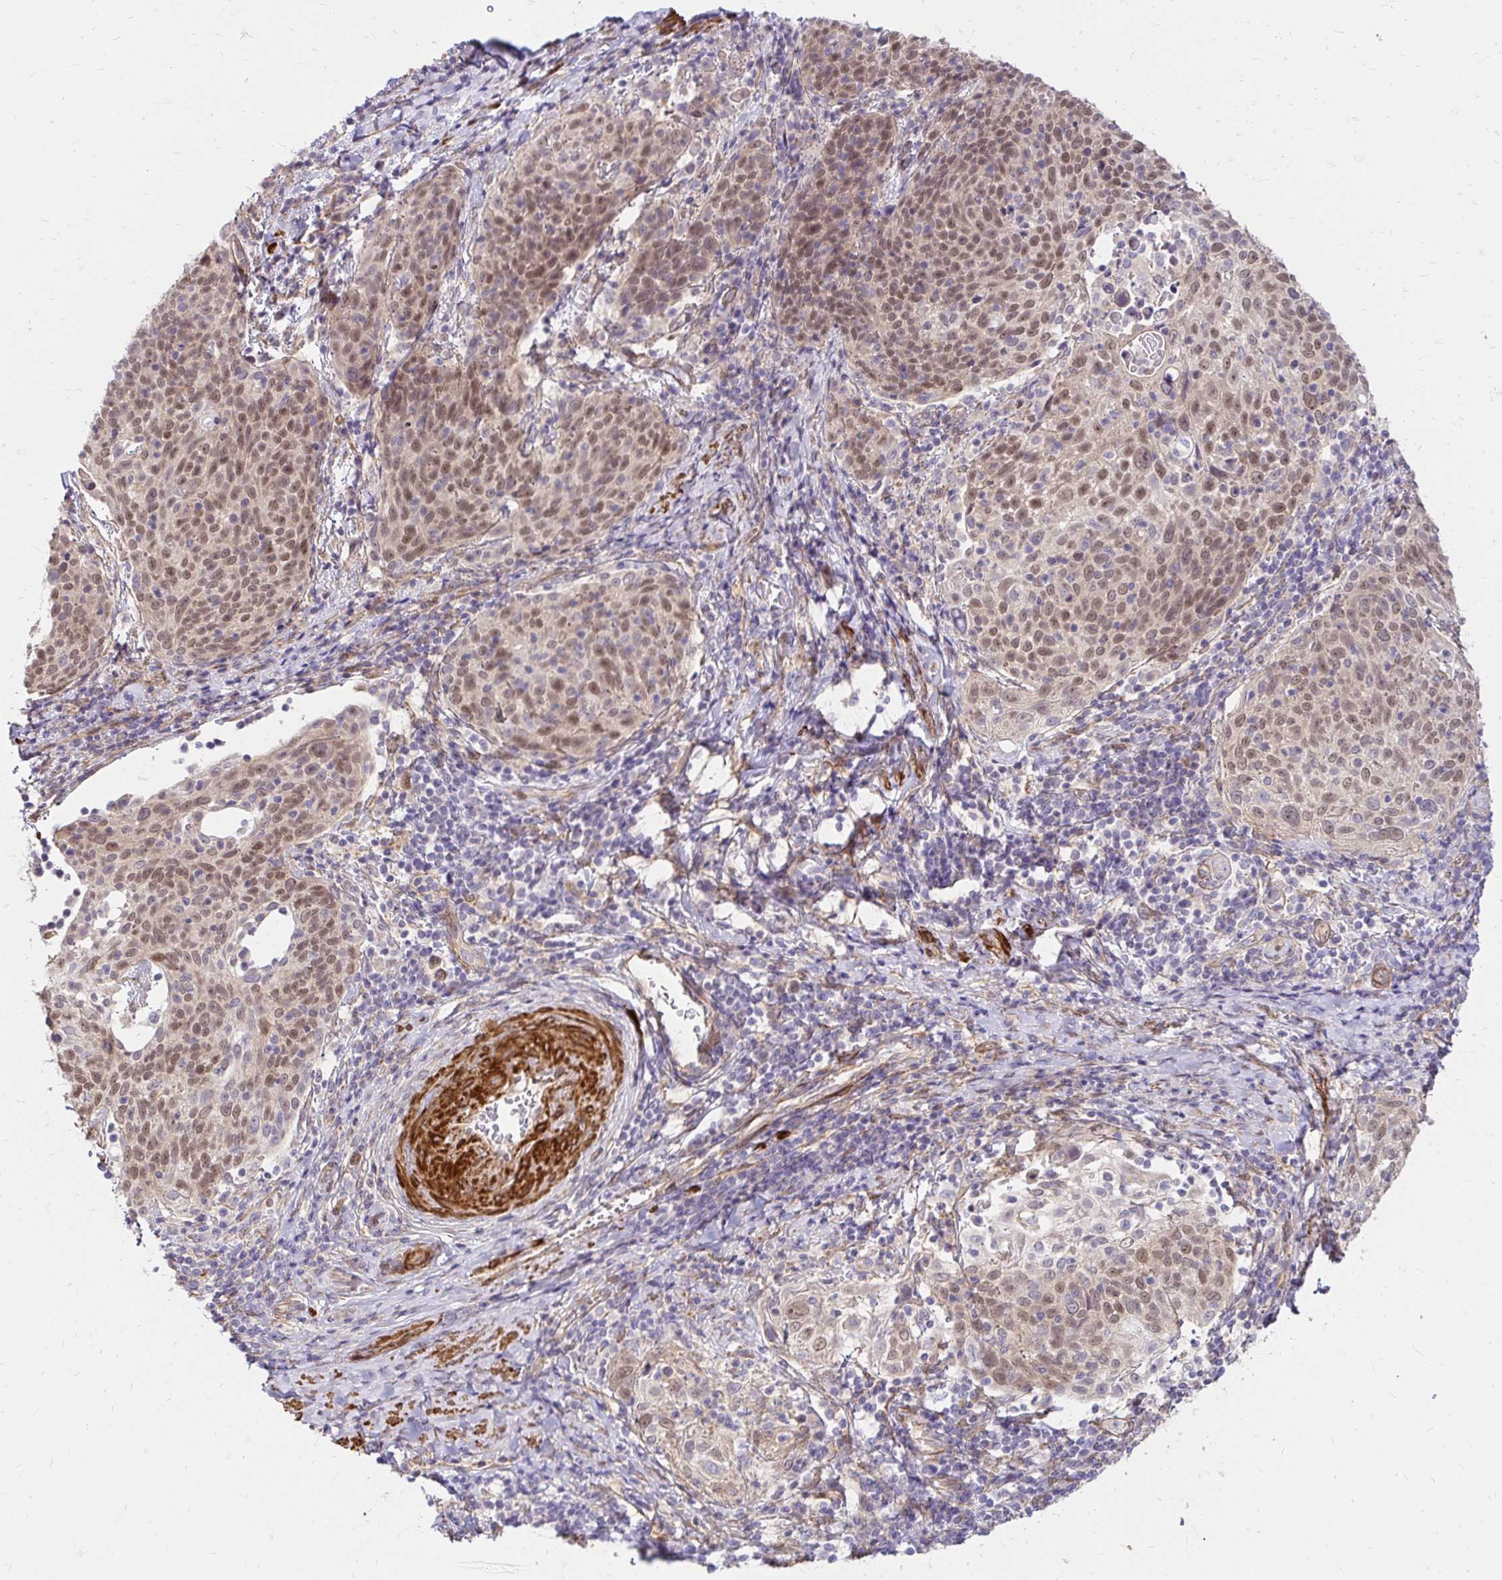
{"staining": {"intensity": "moderate", "quantity": ">75%", "location": "nuclear"}, "tissue": "cervical cancer", "cell_type": "Tumor cells", "image_type": "cancer", "snomed": [{"axis": "morphology", "description": "Squamous cell carcinoma, NOS"}, {"axis": "topography", "description": "Cervix"}], "caption": "Cervical cancer (squamous cell carcinoma) stained with DAB (3,3'-diaminobenzidine) immunohistochemistry (IHC) reveals medium levels of moderate nuclear positivity in about >75% of tumor cells.", "gene": "YAP1", "patient": {"sex": "female", "age": 61}}